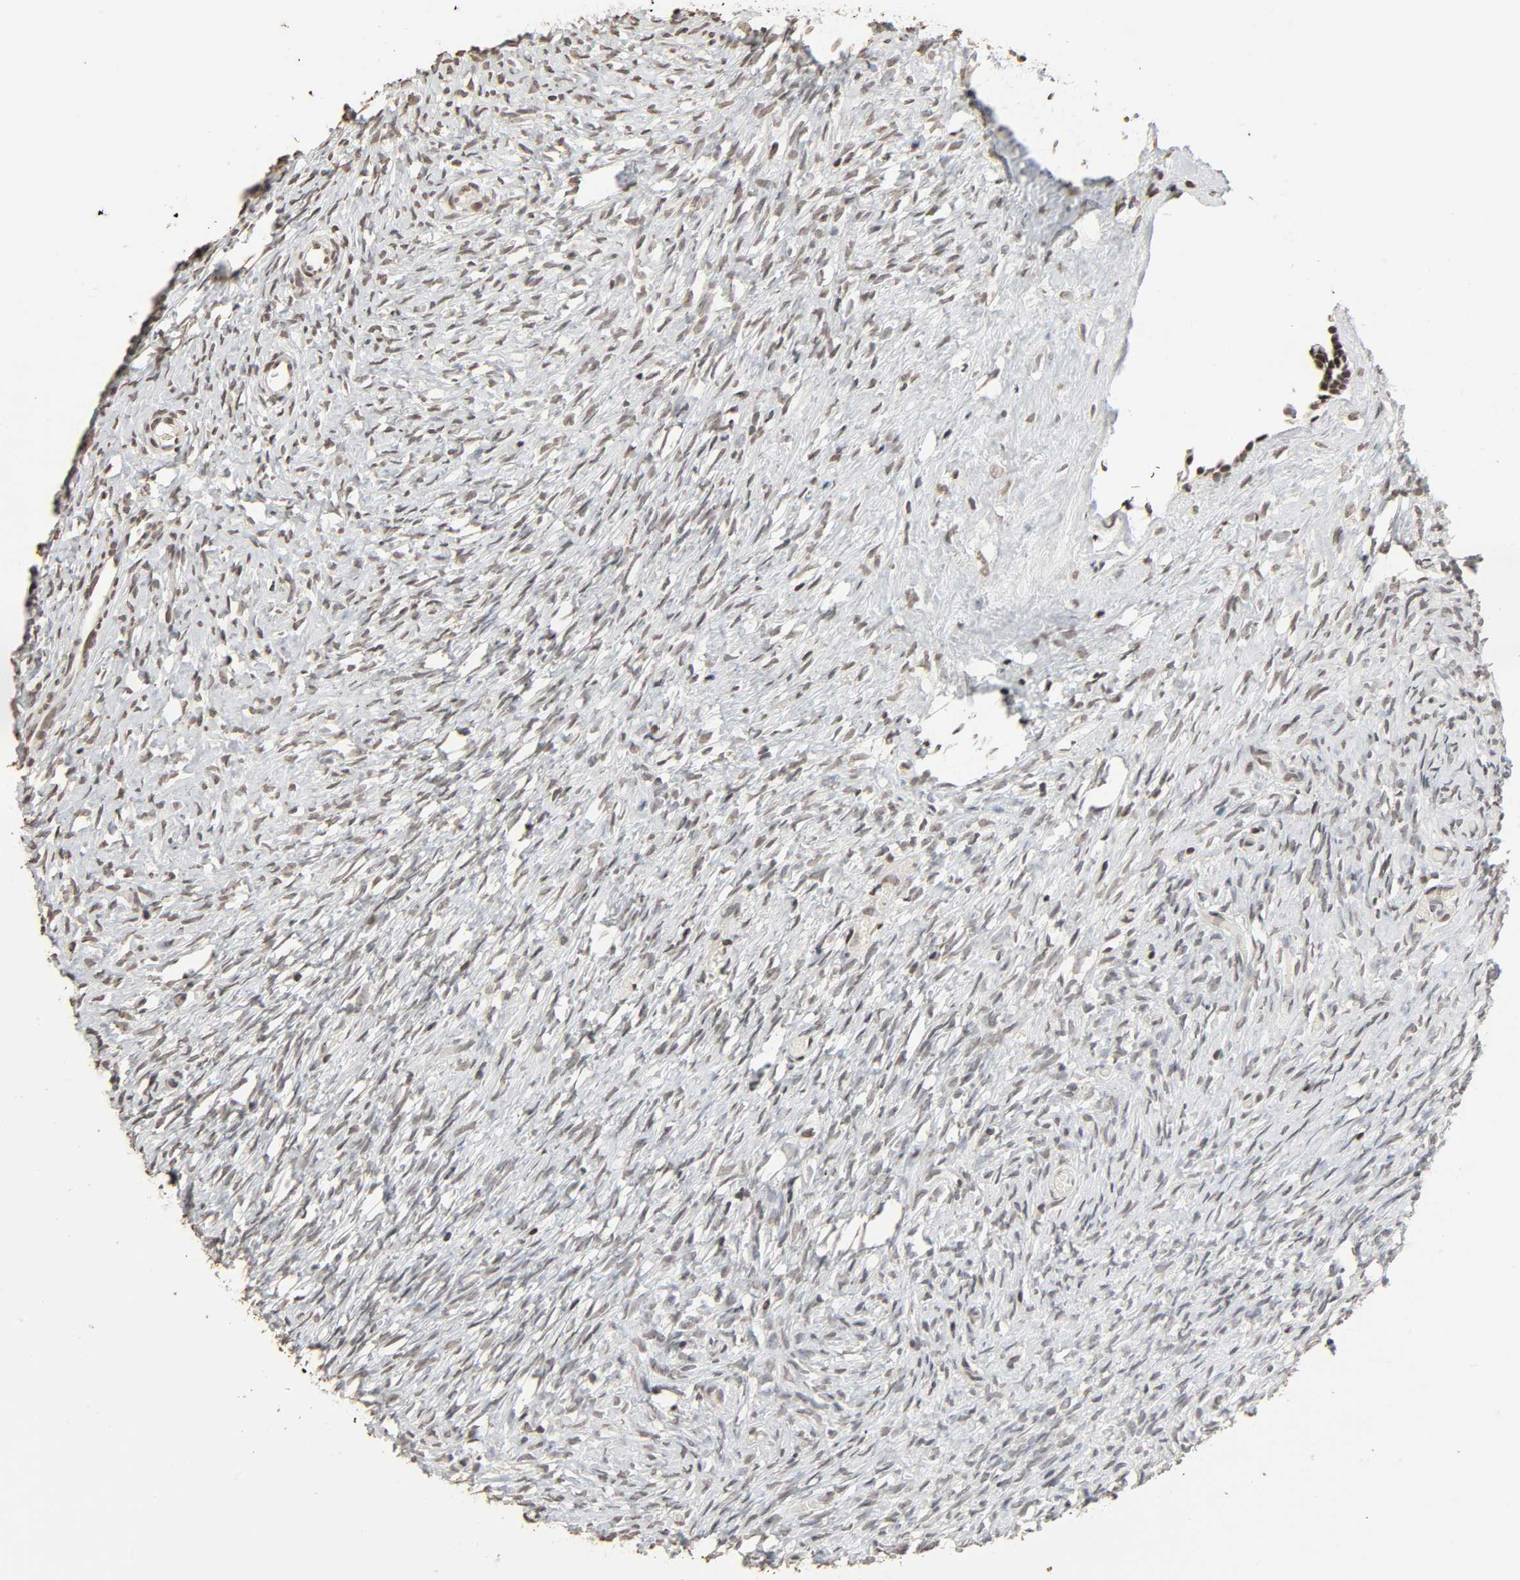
{"staining": {"intensity": "weak", "quantity": "25%-75%", "location": "nuclear"}, "tissue": "ovary", "cell_type": "Ovarian stroma cells", "image_type": "normal", "snomed": [{"axis": "morphology", "description": "Normal tissue, NOS"}, {"axis": "topography", "description": "Ovary"}], "caption": "Ovarian stroma cells exhibit low levels of weak nuclear positivity in approximately 25%-75% of cells in normal human ovary.", "gene": "STK4", "patient": {"sex": "female", "age": 35}}